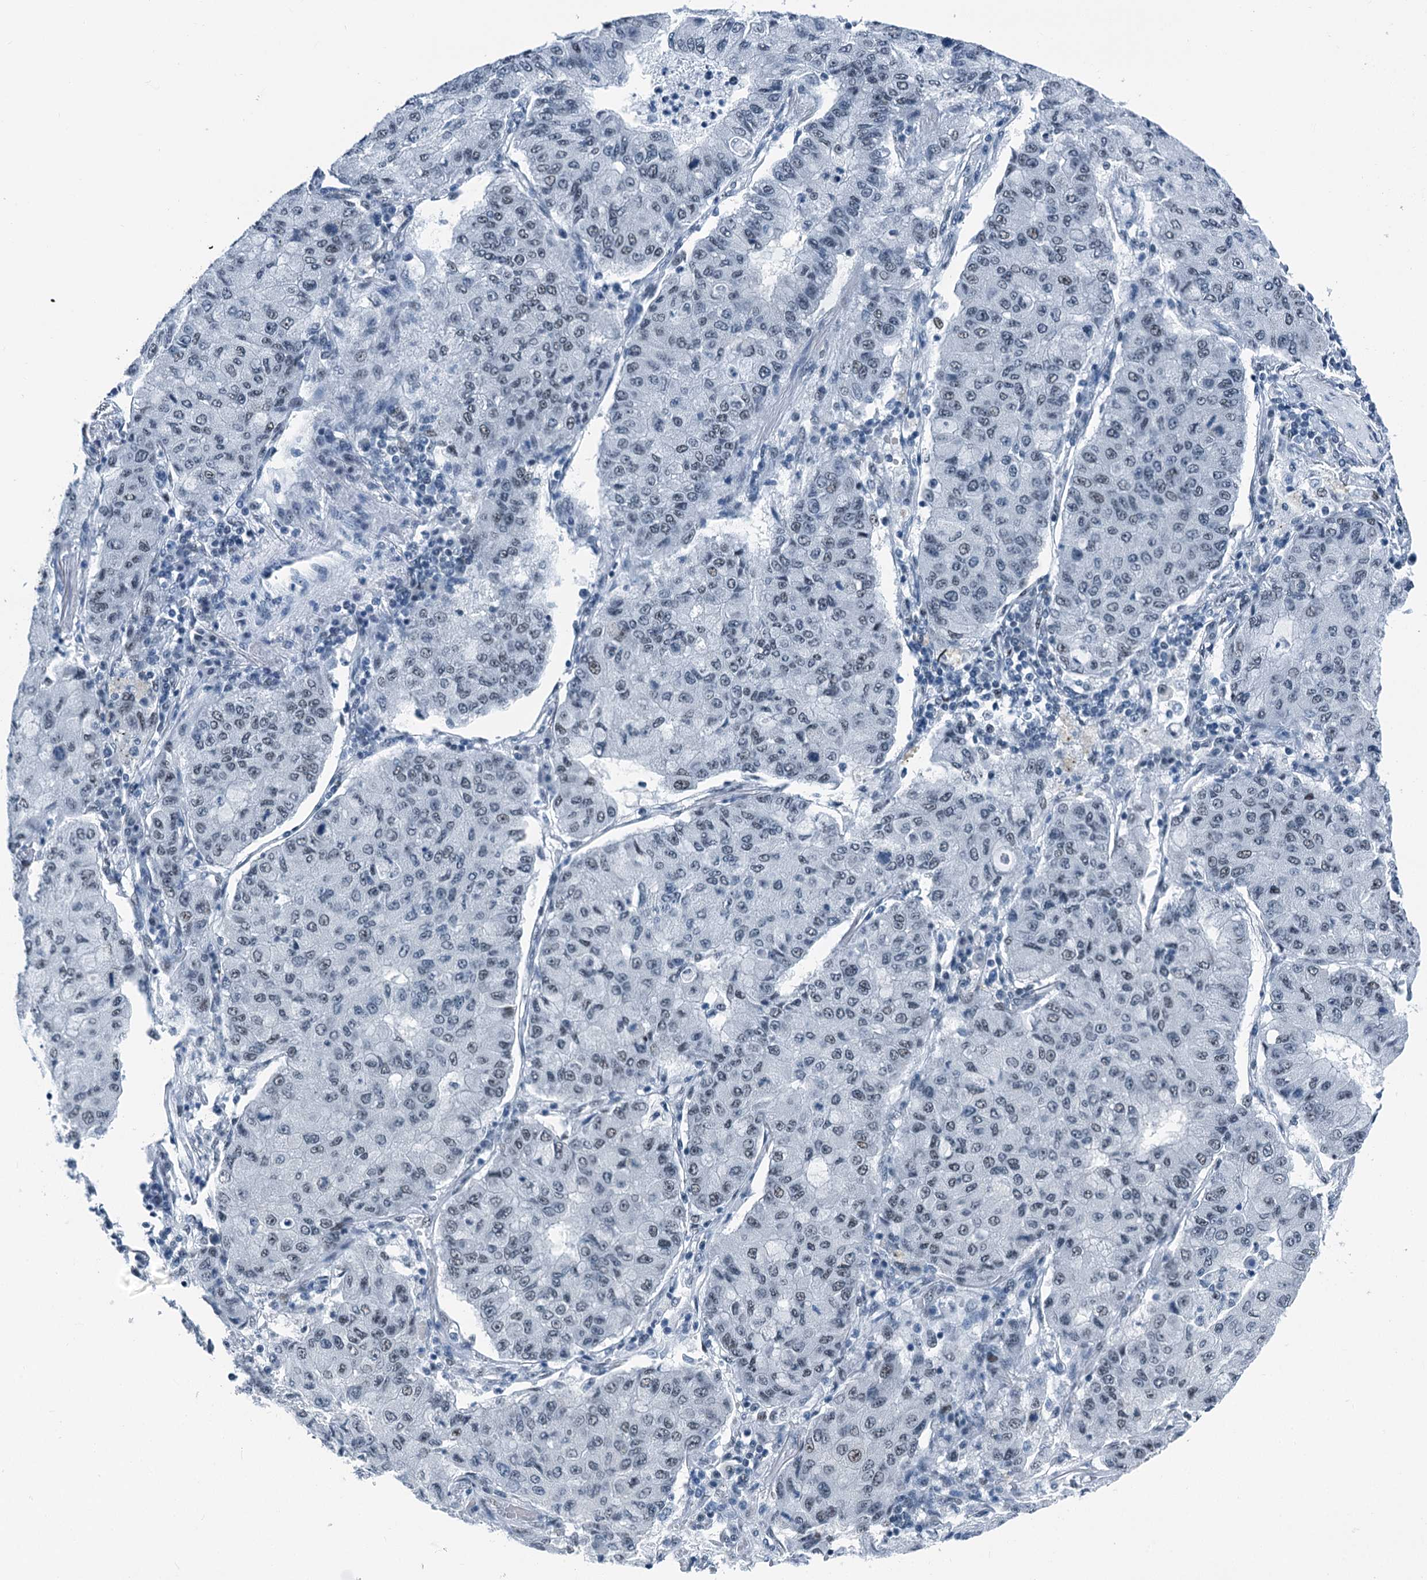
{"staining": {"intensity": "negative", "quantity": "none", "location": "none"}, "tissue": "lung cancer", "cell_type": "Tumor cells", "image_type": "cancer", "snomed": [{"axis": "morphology", "description": "Squamous cell carcinoma, NOS"}, {"axis": "topography", "description": "Lung"}], "caption": "IHC of human lung cancer exhibits no expression in tumor cells.", "gene": "TRPT1", "patient": {"sex": "male", "age": 74}}